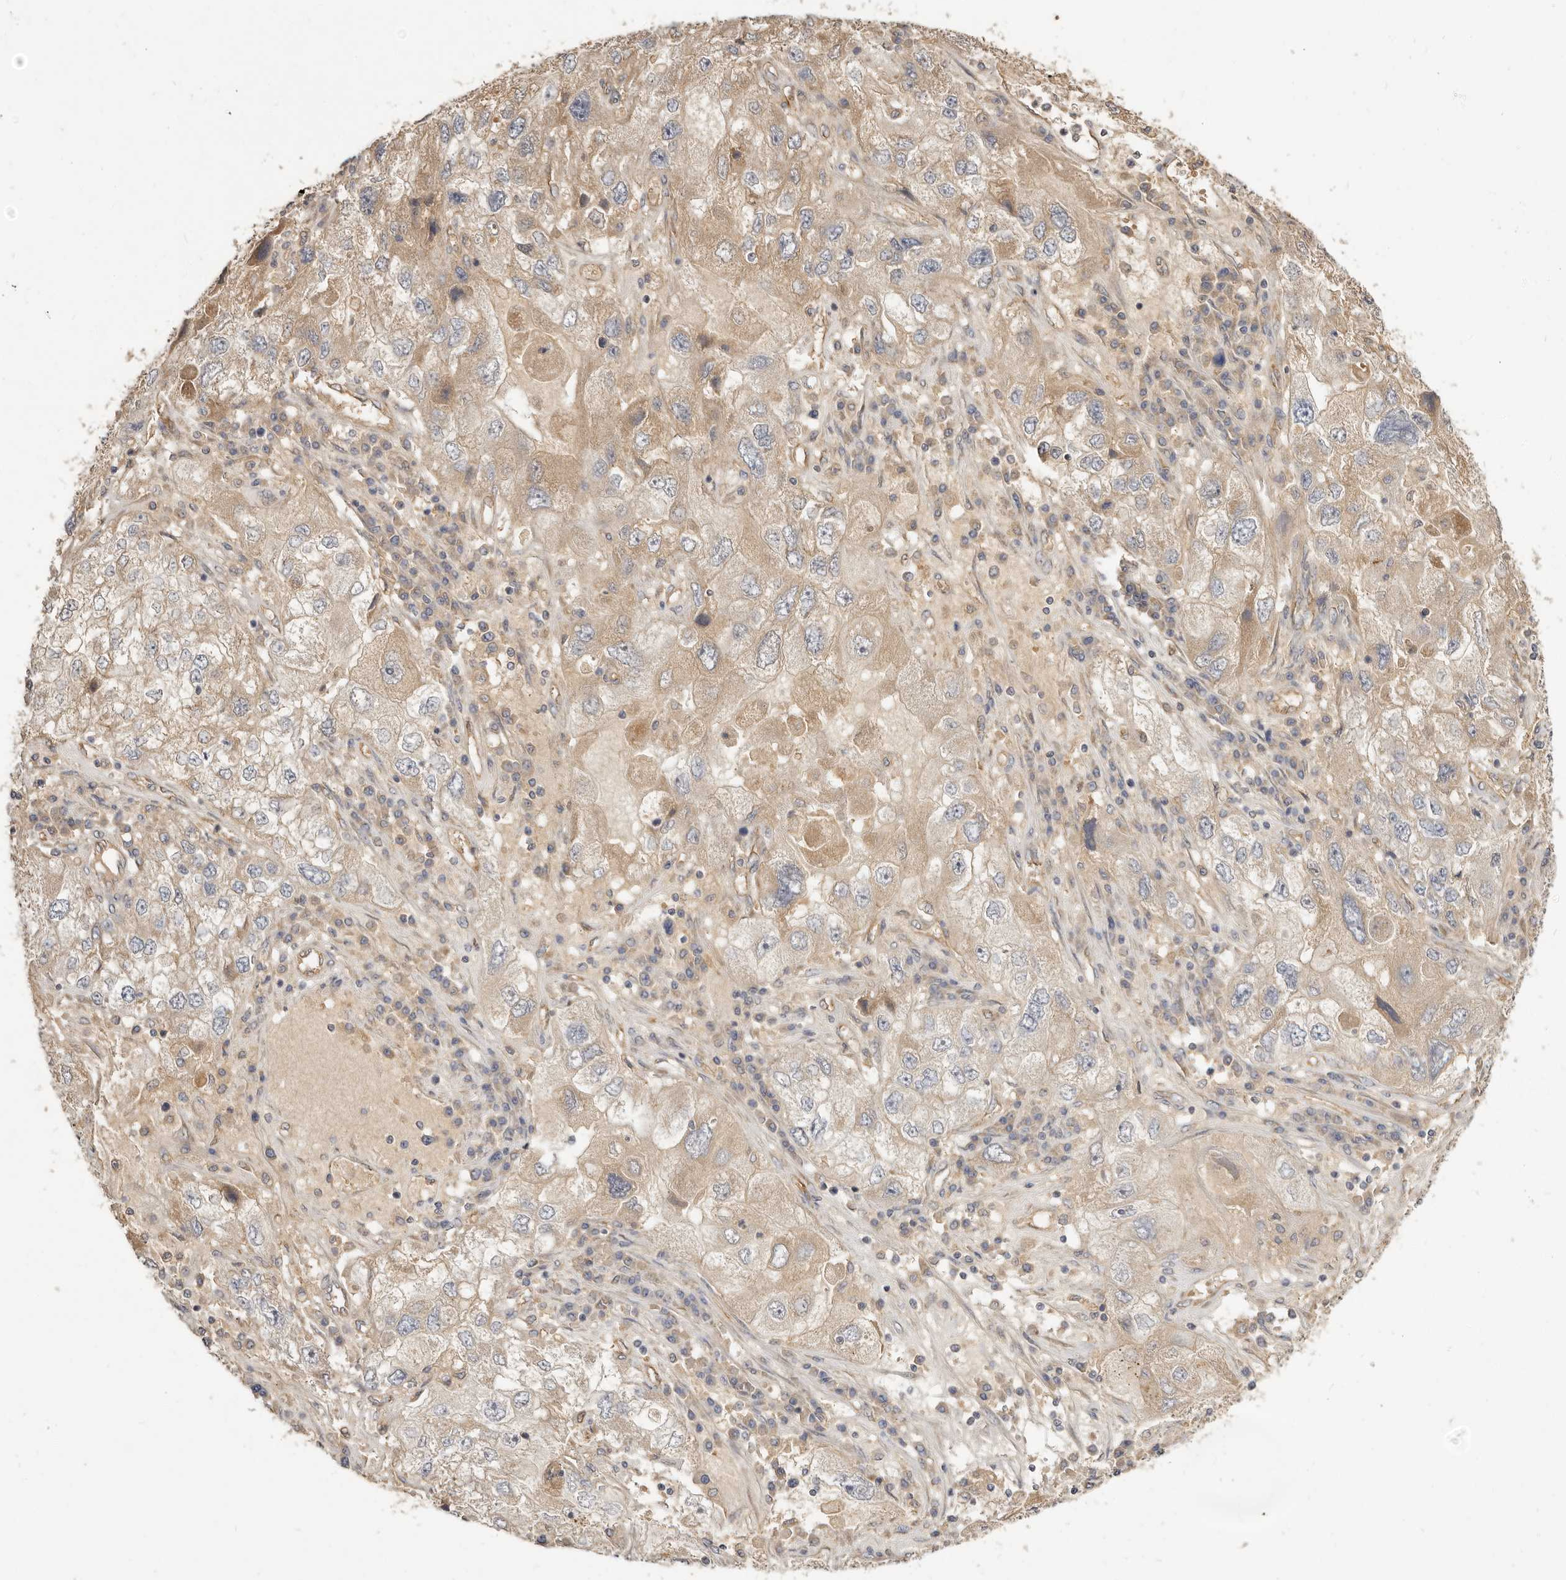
{"staining": {"intensity": "weak", "quantity": "<25%", "location": "cytoplasmic/membranous"}, "tissue": "endometrial cancer", "cell_type": "Tumor cells", "image_type": "cancer", "snomed": [{"axis": "morphology", "description": "Adenocarcinoma, NOS"}, {"axis": "topography", "description": "Endometrium"}], "caption": "Image shows no significant protein staining in tumor cells of endometrial cancer.", "gene": "ADAMTS9", "patient": {"sex": "female", "age": 49}}